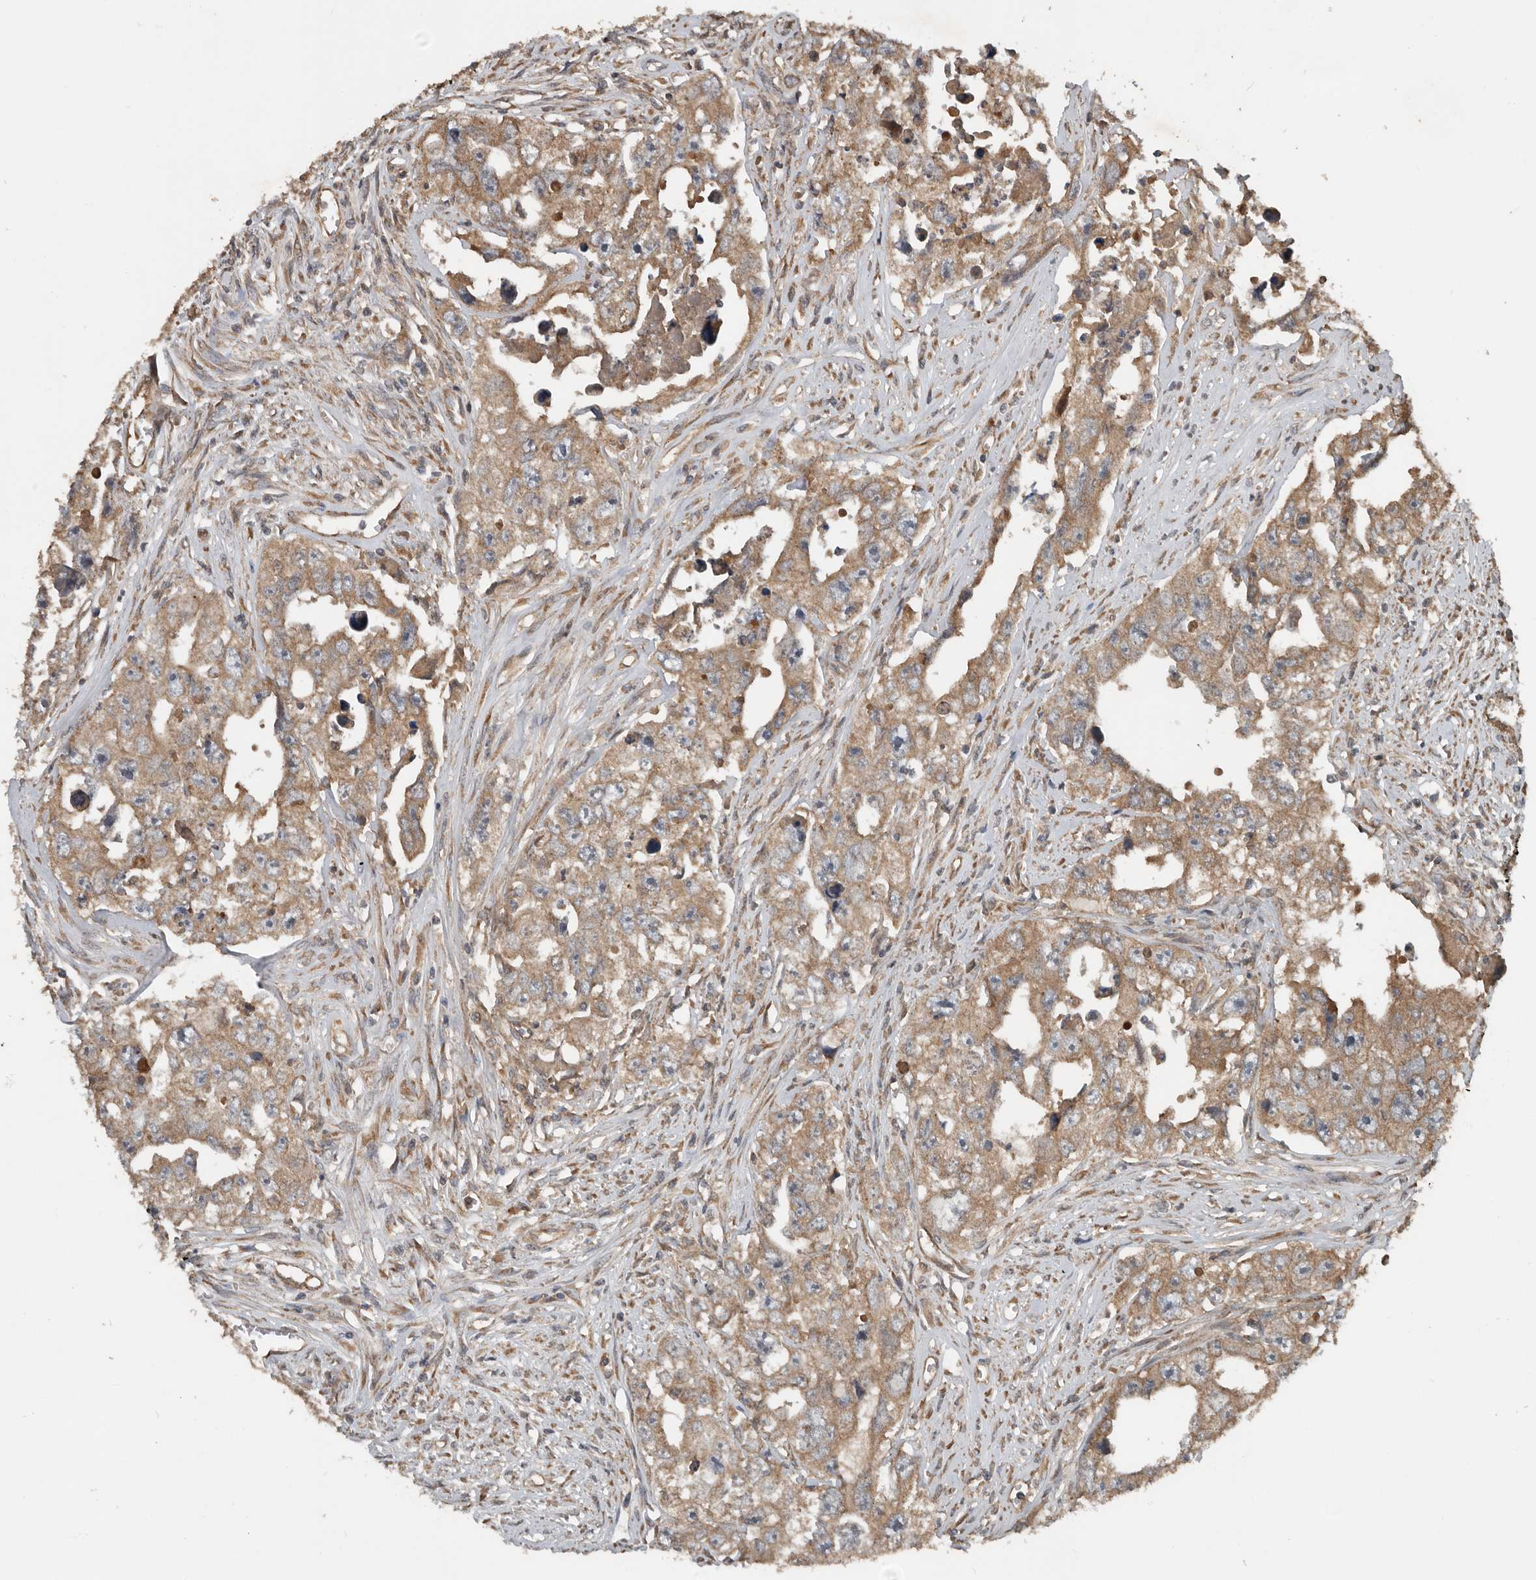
{"staining": {"intensity": "moderate", "quantity": ">75%", "location": "cytoplasmic/membranous"}, "tissue": "testis cancer", "cell_type": "Tumor cells", "image_type": "cancer", "snomed": [{"axis": "morphology", "description": "Seminoma, NOS"}, {"axis": "morphology", "description": "Carcinoma, Embryonal, NOS"}, {"axis": "topography", "description": "Testis"}], "caption": "Brown immunohistochemical staining in human testis embryonal carcinoma displays moderate cytoplasmic/membranous staining in about >75% of tumor cells. (DAB (3,3'-diaminobenzidine) IHC, brown staining for protein, blue staining for nuclei).", "gene": "RNF207", "patient": {"sex": "male", "age": 43}}